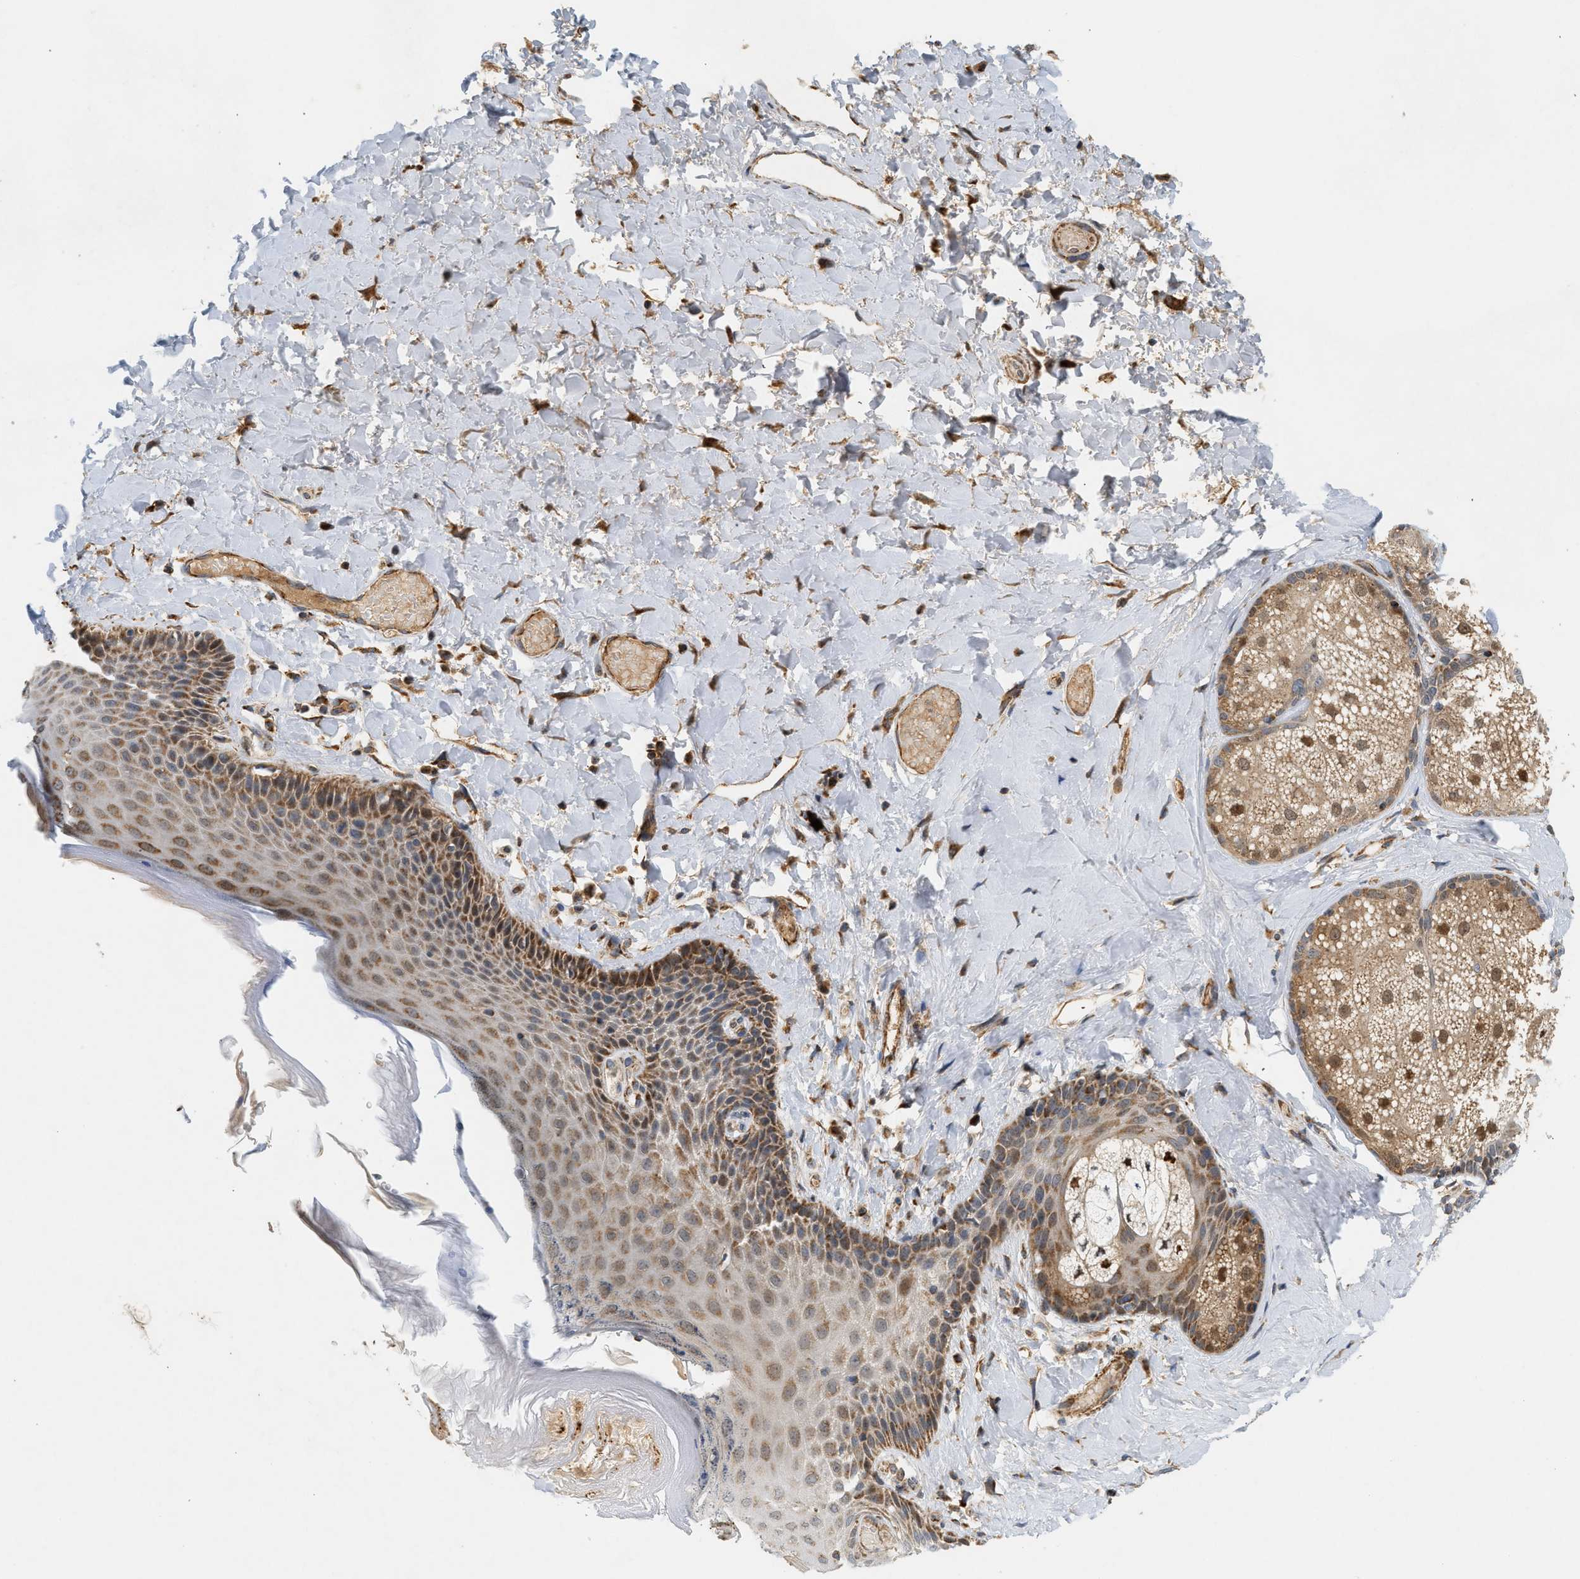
{"staining": {"intensity": "moderate", "quantity": "25%-75%", "location": "cytoplasmic/membranous"}, "tissue": "skin", "cell_type": "Epidermal cells", "image_type": "normal", "snomed": [{"axis": "morphology", "description": "Normal tissue, NOS"}, {"axis": "topography", "description": "Anal"}], "caption": "Immunohistochemistry micrograph of normal human skin stained for a protein (brown), which reveals medium levels of moderate cytoplasmic/membranous positivity in approximately 25%-75% of epidermal cells.", "gene": "MCU", "patient": {"sex": "male", "age": 69}}